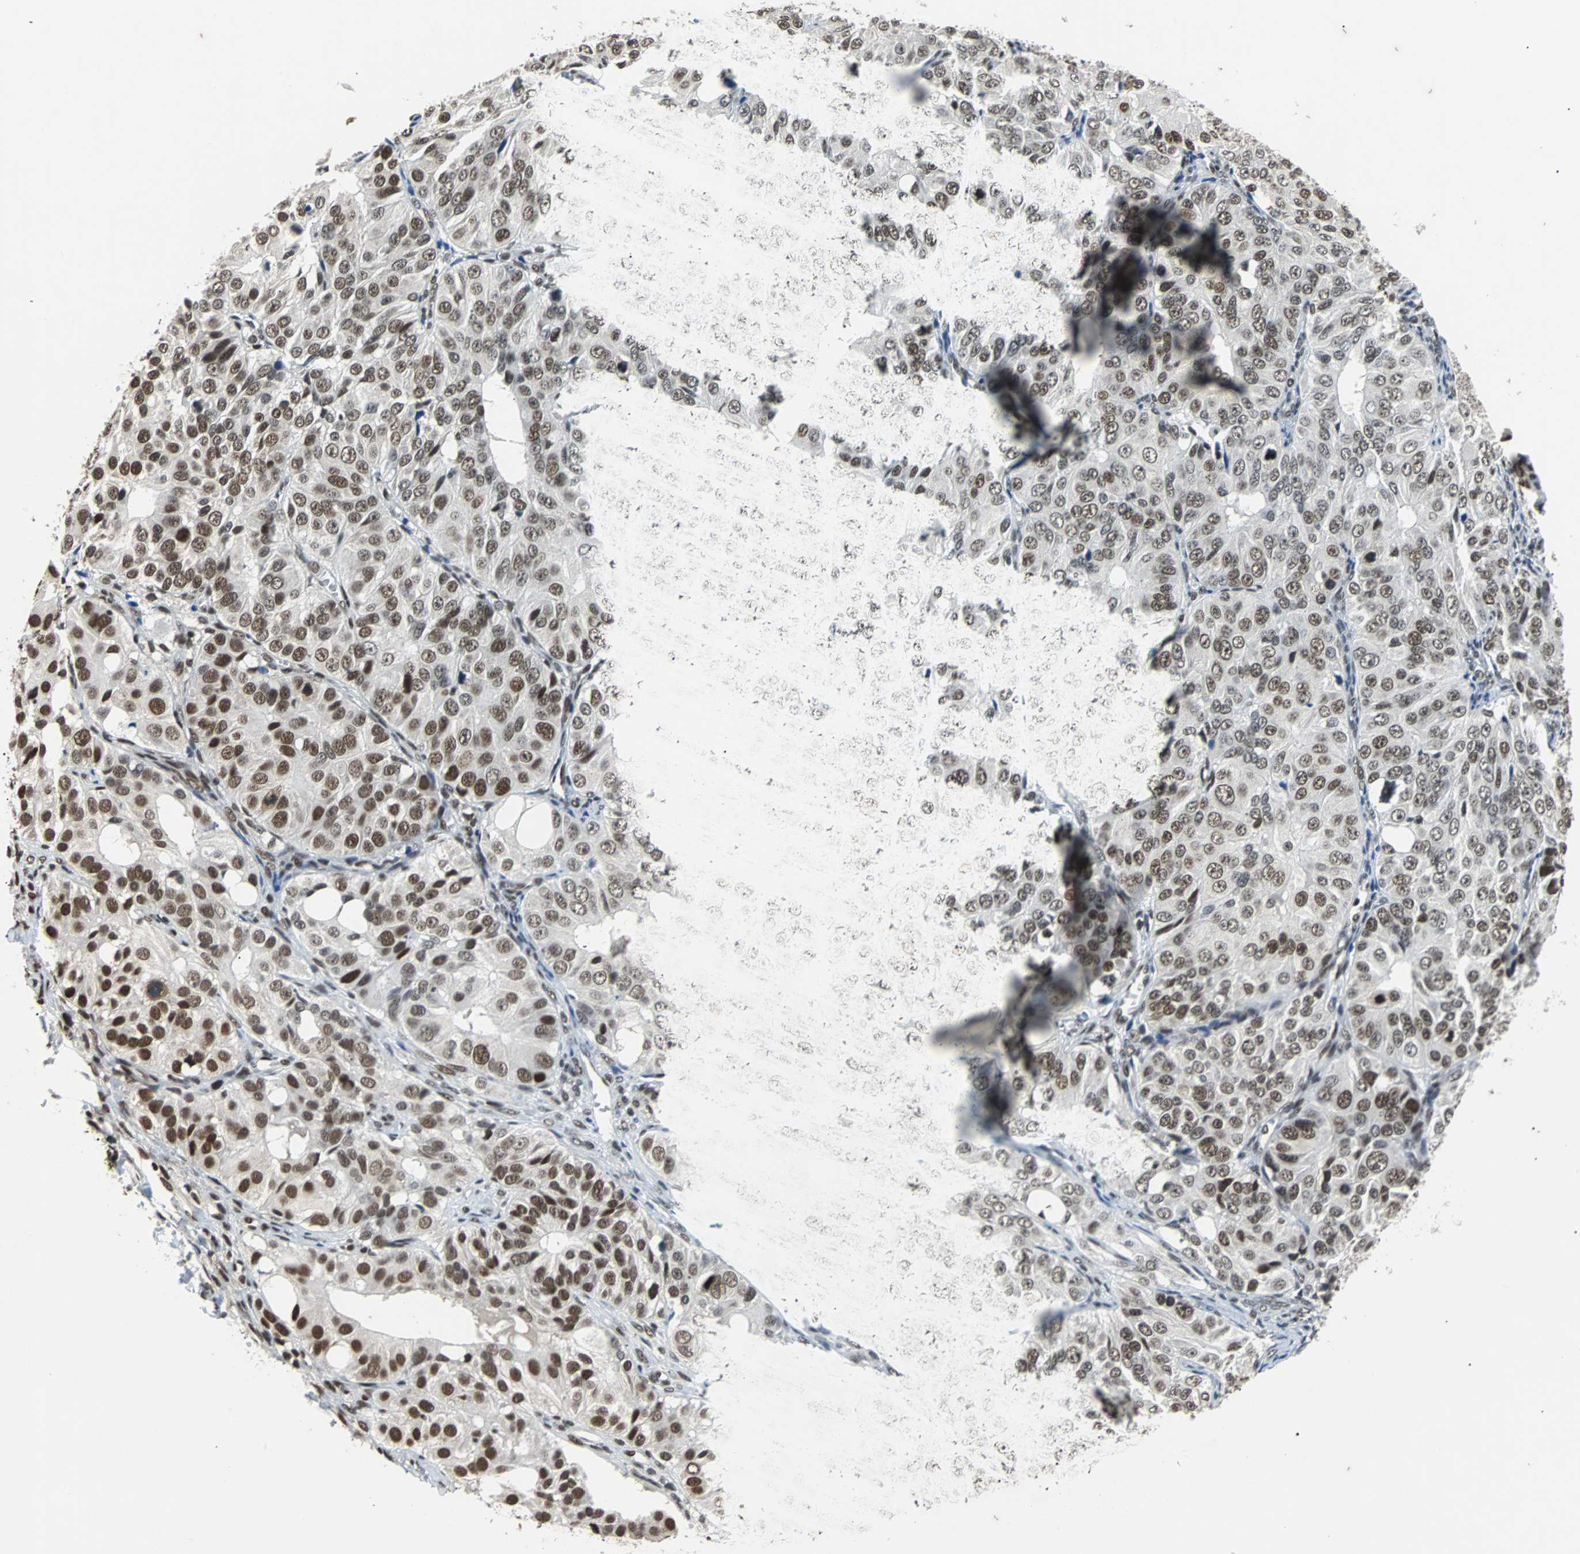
{"staining": {"intensity": "strong", "quantity": ">75%", "location": "nuclear"}, "tissue": "ovarian cancer", "cell_type": "Tumor cells", "image_type": "cancer", "snomed": [{"axis": "morphology", "description": "Carcinoma, endometroid"}, {"axis": "topography", "description": "Ovary"}], "caption": "High-magnification brightfield microscopy of ovarian cancer stained with DAB (brown) and counterstained with hematoxylin (blue). tumor cells exhibit strong nuclear expression is present in approximately>75% of cells.", "gene": "GATAD2A", "patient": {"sex": "female", "age": 51}}